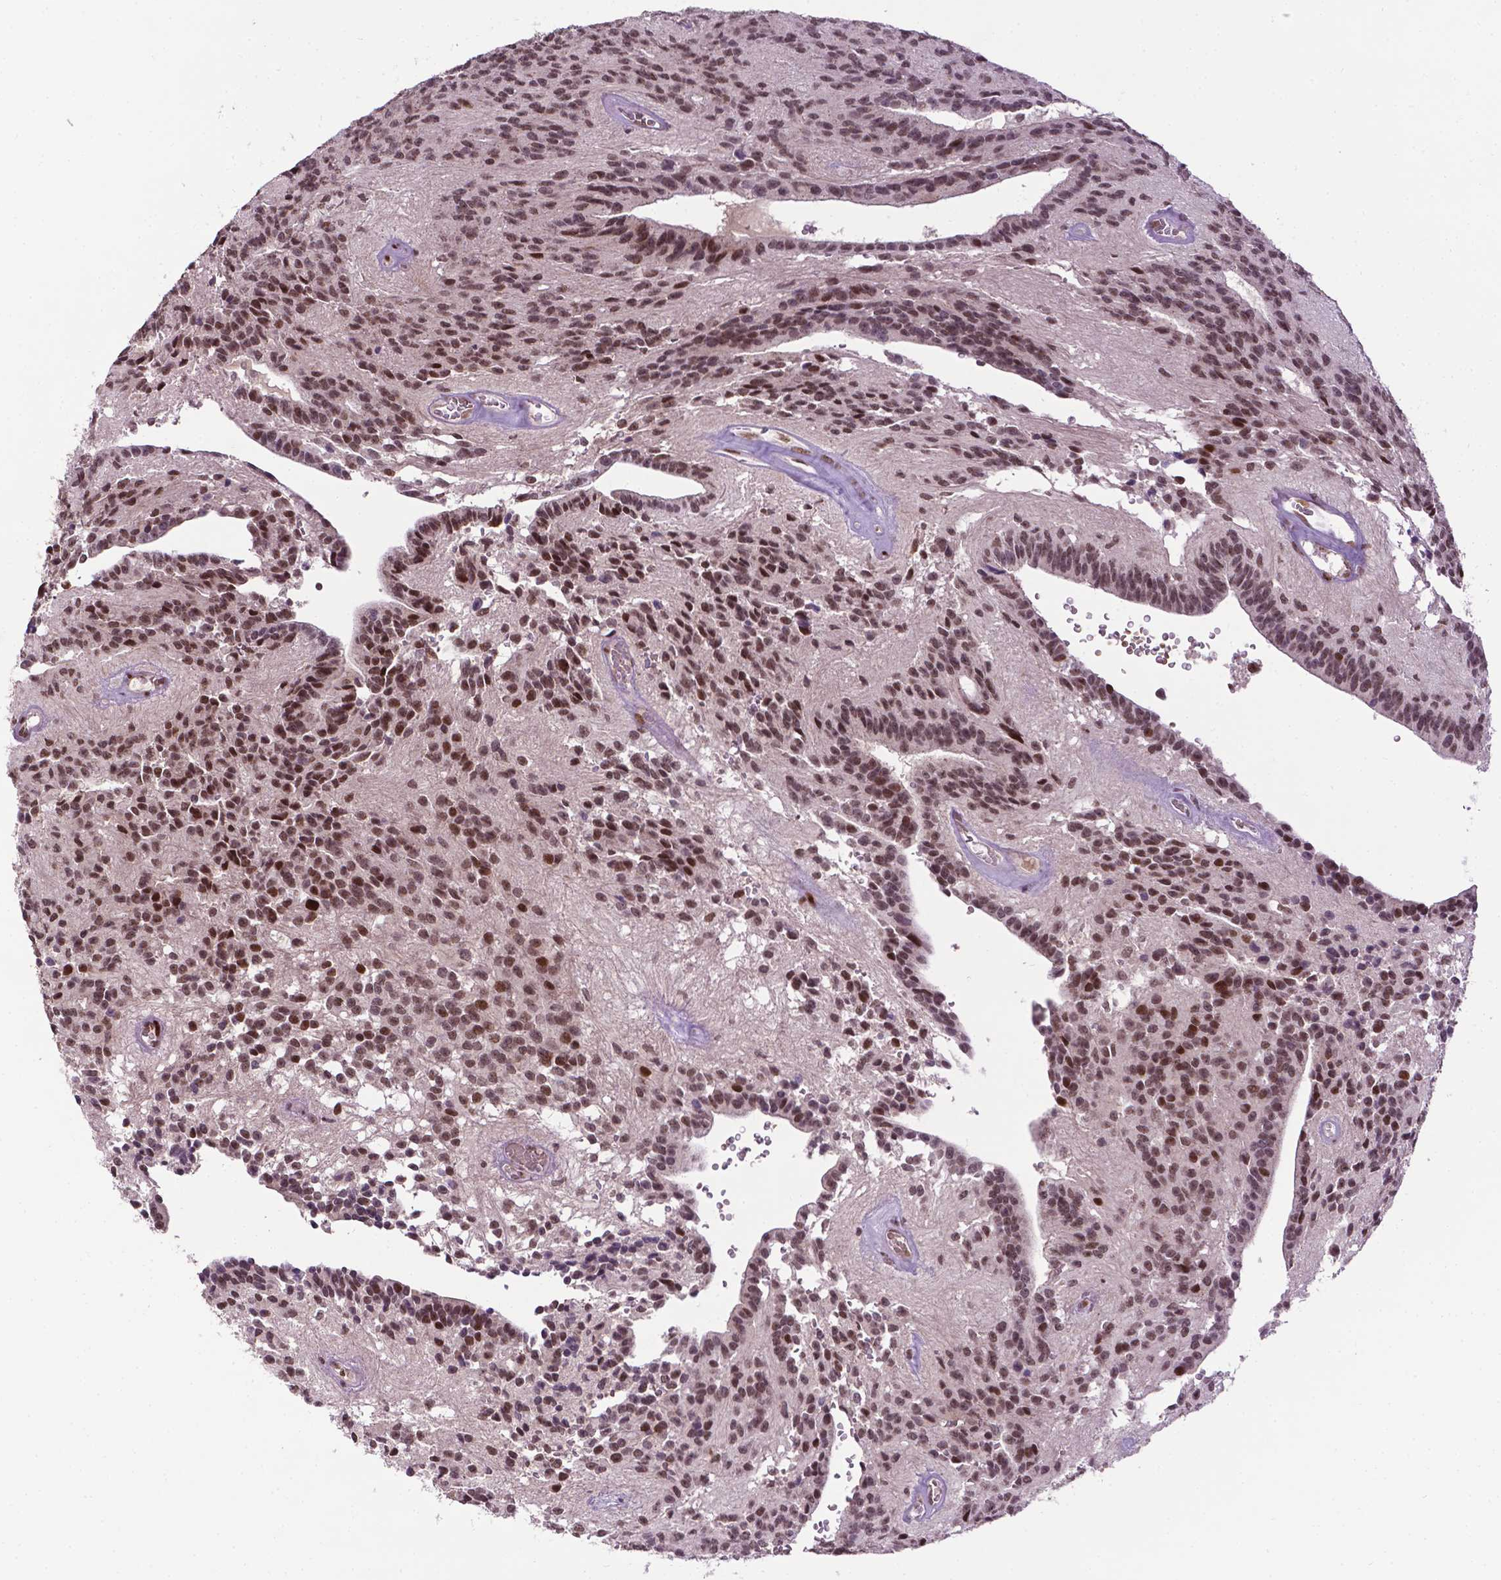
{"staining": {"intensity": "moderate", "quantity": ">75%", "location": "nuclear"}, "tissue": "glioma", "cell_type": "Tumor cells", "image_type": "cancer", "snomed": [{"axis": "morphology", "description": "Glioma, malignant, Low grade"}, {"axis": "topography", "description": "Brain"}], "caption": "This photomicrograph exhibits immunohistochemistry (IHC) staining of human malignant glioma (low-grade), with medium moderate nuclear expression in about >75% of tumor cells.", "gene": "ZNF41", "patient": {"sex": "male", "age": 31}}